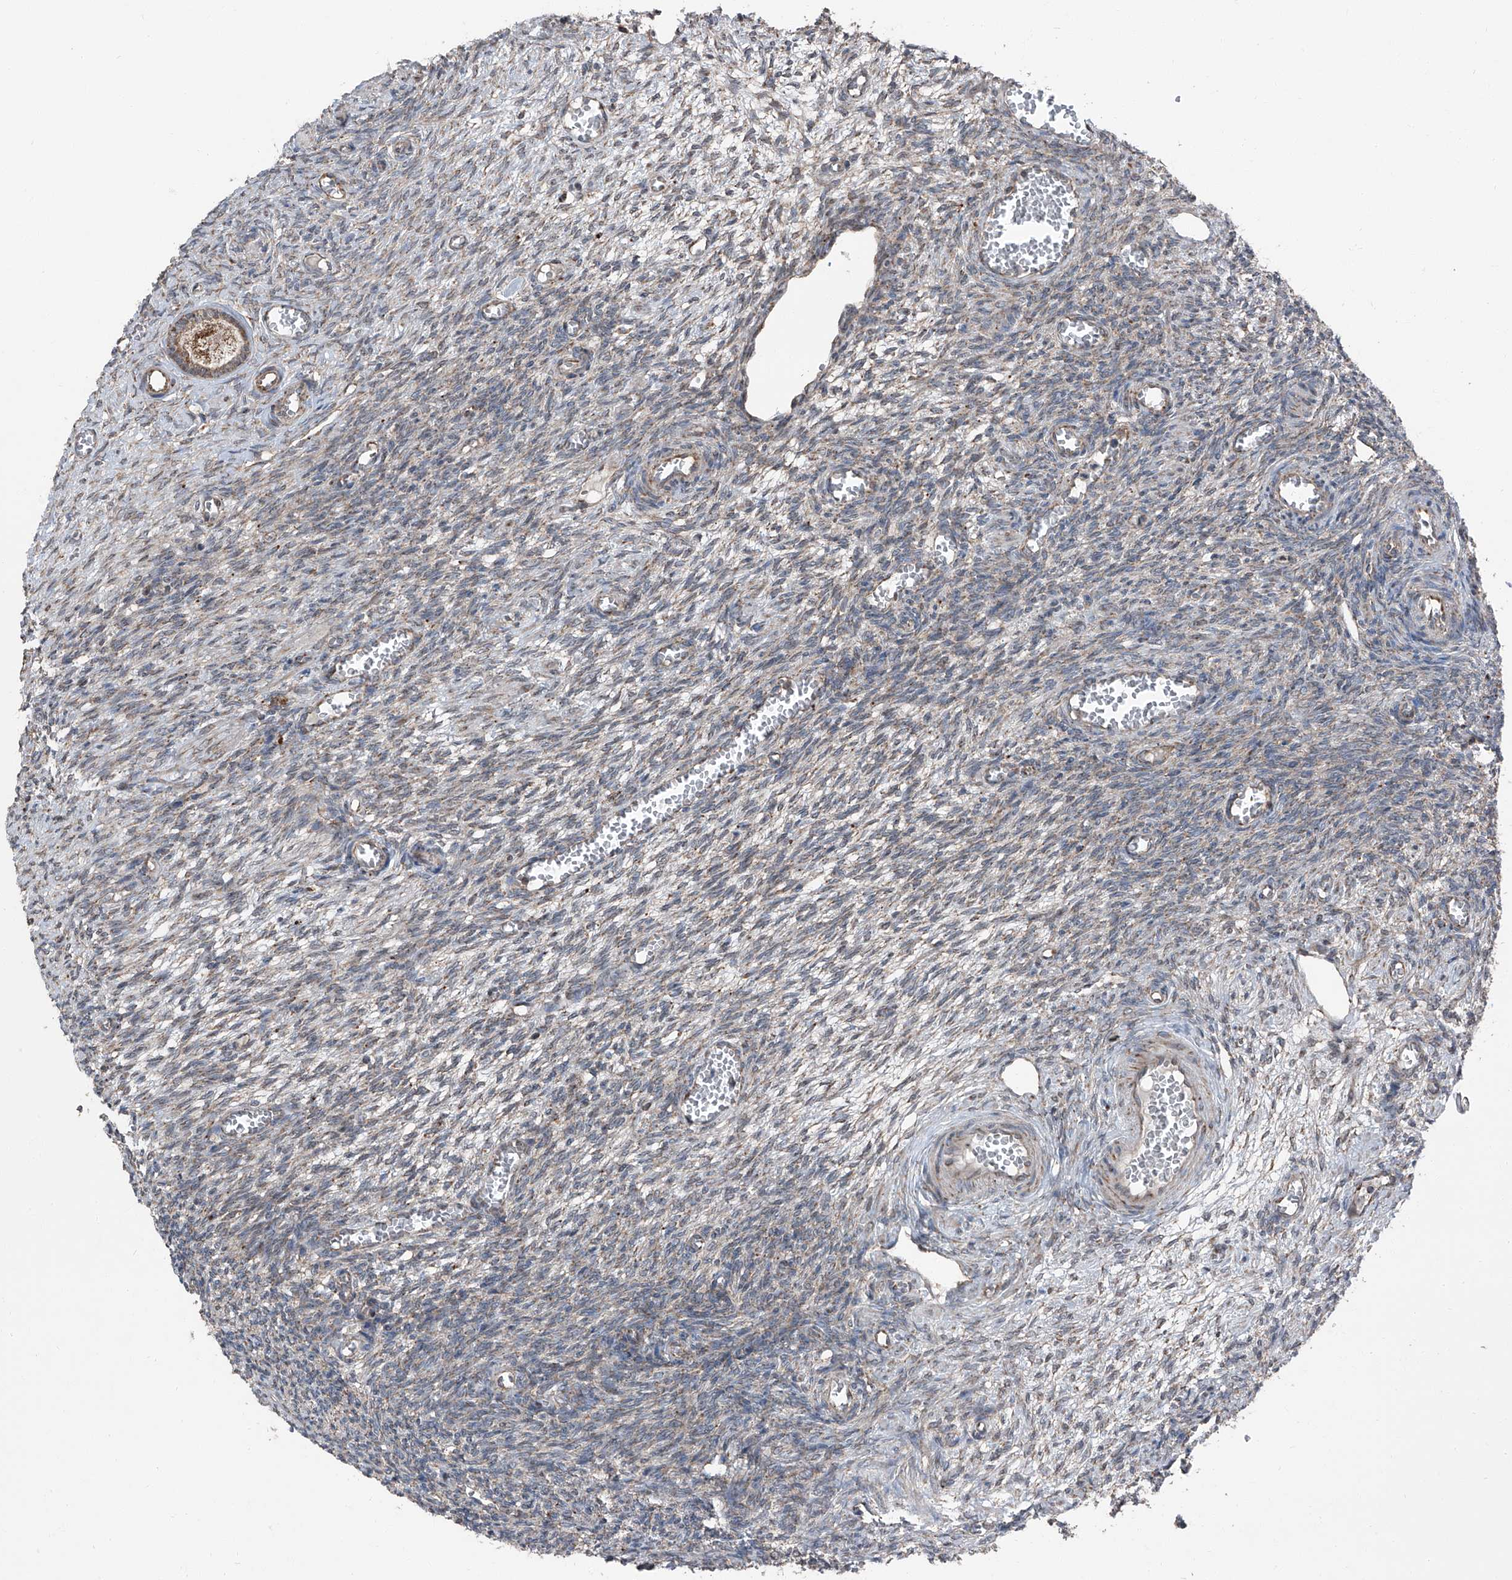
{"staining": {"intensity": "moderate", "quantity": ">75%", "location": "cytoplasmic/membranous"}, "tissue": "ovary", "cell_type": "Follicle cells", "image_type": "normal", "snomed": [{"axis": "morphology", "description": "Normal tissue, NOS"}, {"axis": "topography", "description": "Ovary"}], "caption": "Immunohistochemical staining of unremarkable human ovary exhibits medium levels of moderate cytoplasmic/membranous staining in approximately >75% of follicle cells. (Brightfield microscopy of DAB IHC at high magnification).", "gene": "LIMK1", "patient": {"sex": "female", "age": 27}}